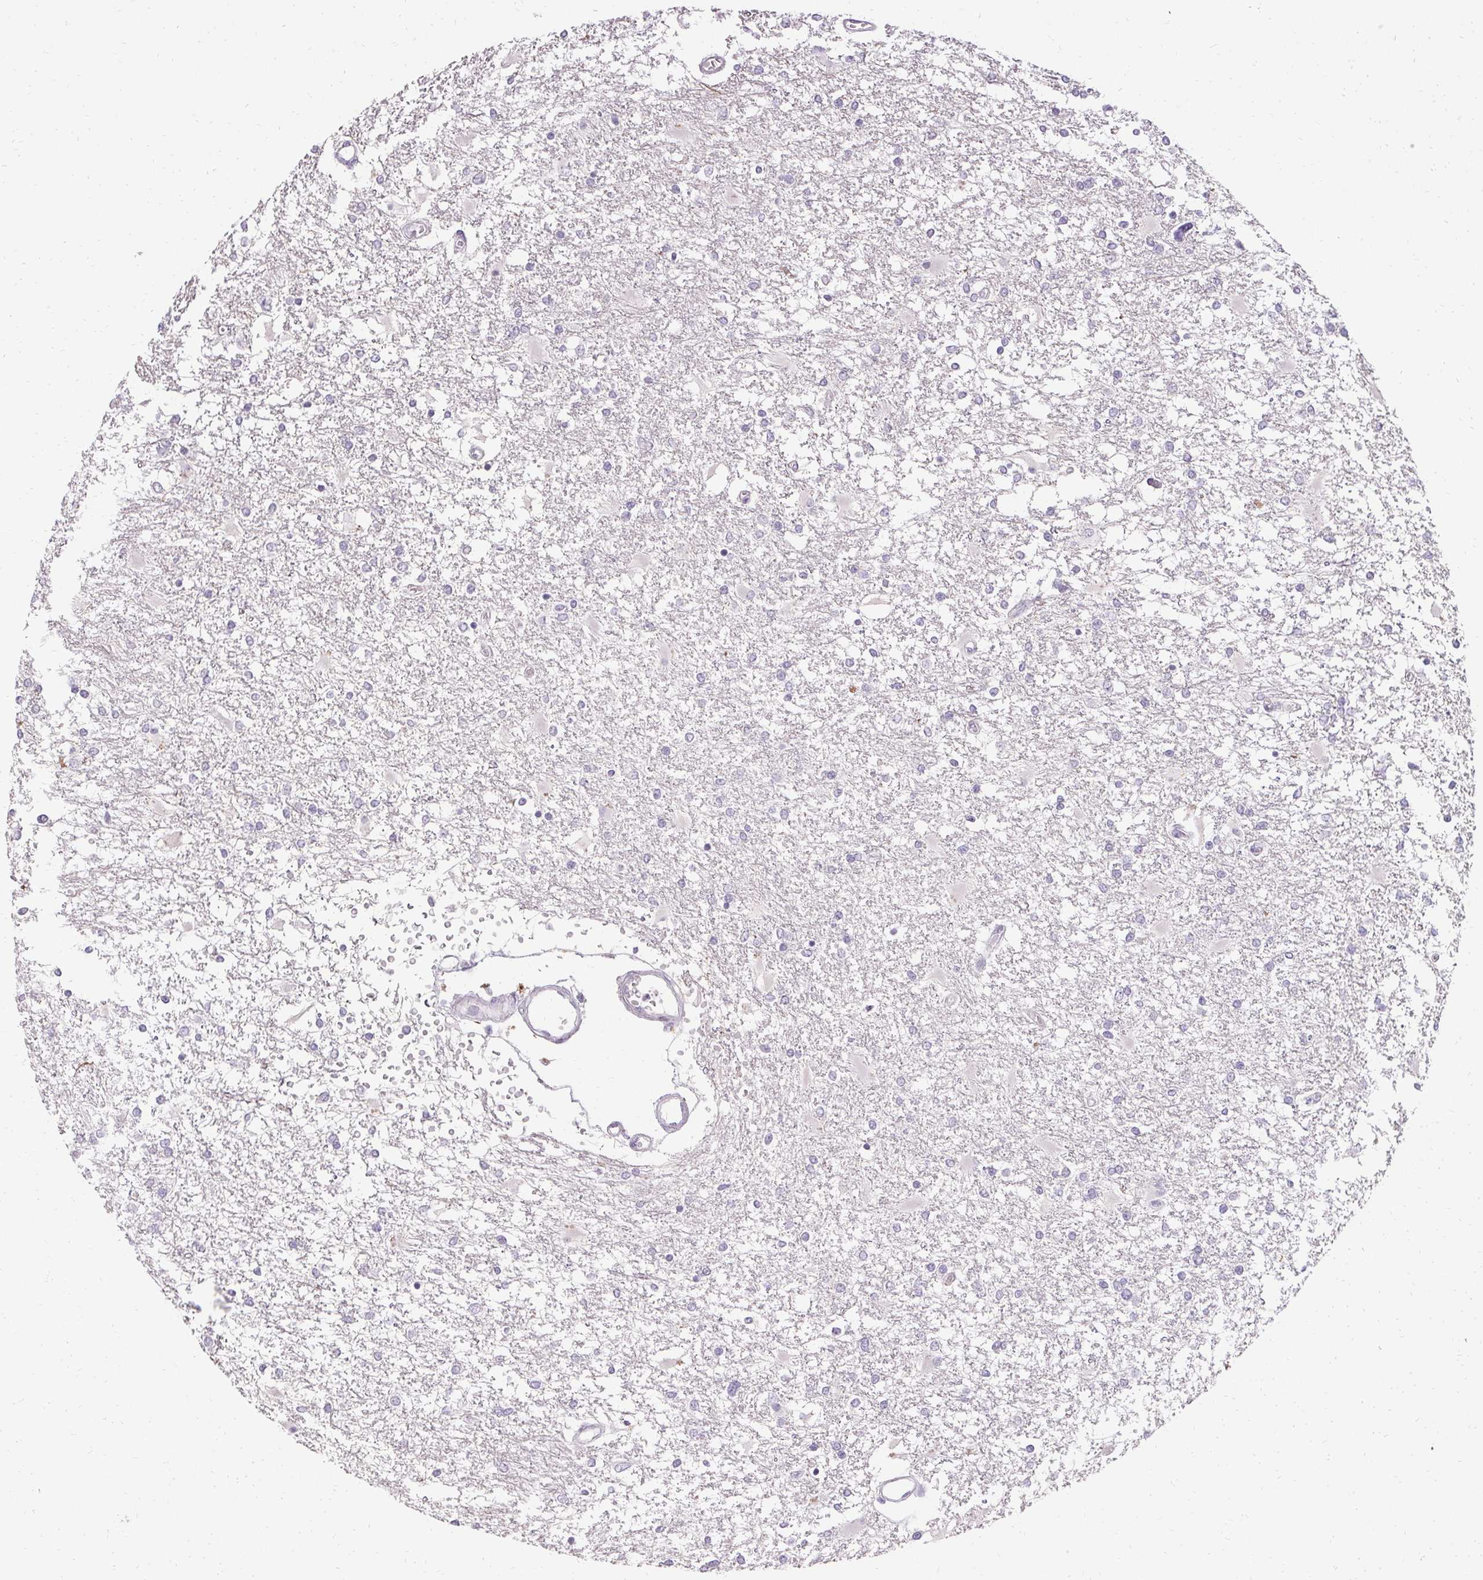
{"staining": {"intensity": "negative", "quantity": "none", "location": "none"}, "tissue": "glioma", "cell_type": "Tumor cells", "image_type": "cancer", "snomed": [{"axis": "morphology", "description": "Glioma, malignant, High grade"}, {"axis": "topography", "description": "Cerebral cortex"}], "caption": "There is no significant positivity in tumor cells of glioma.", "gene": "HSD17B3", "patient": {"sex": "male", "age": 79}}